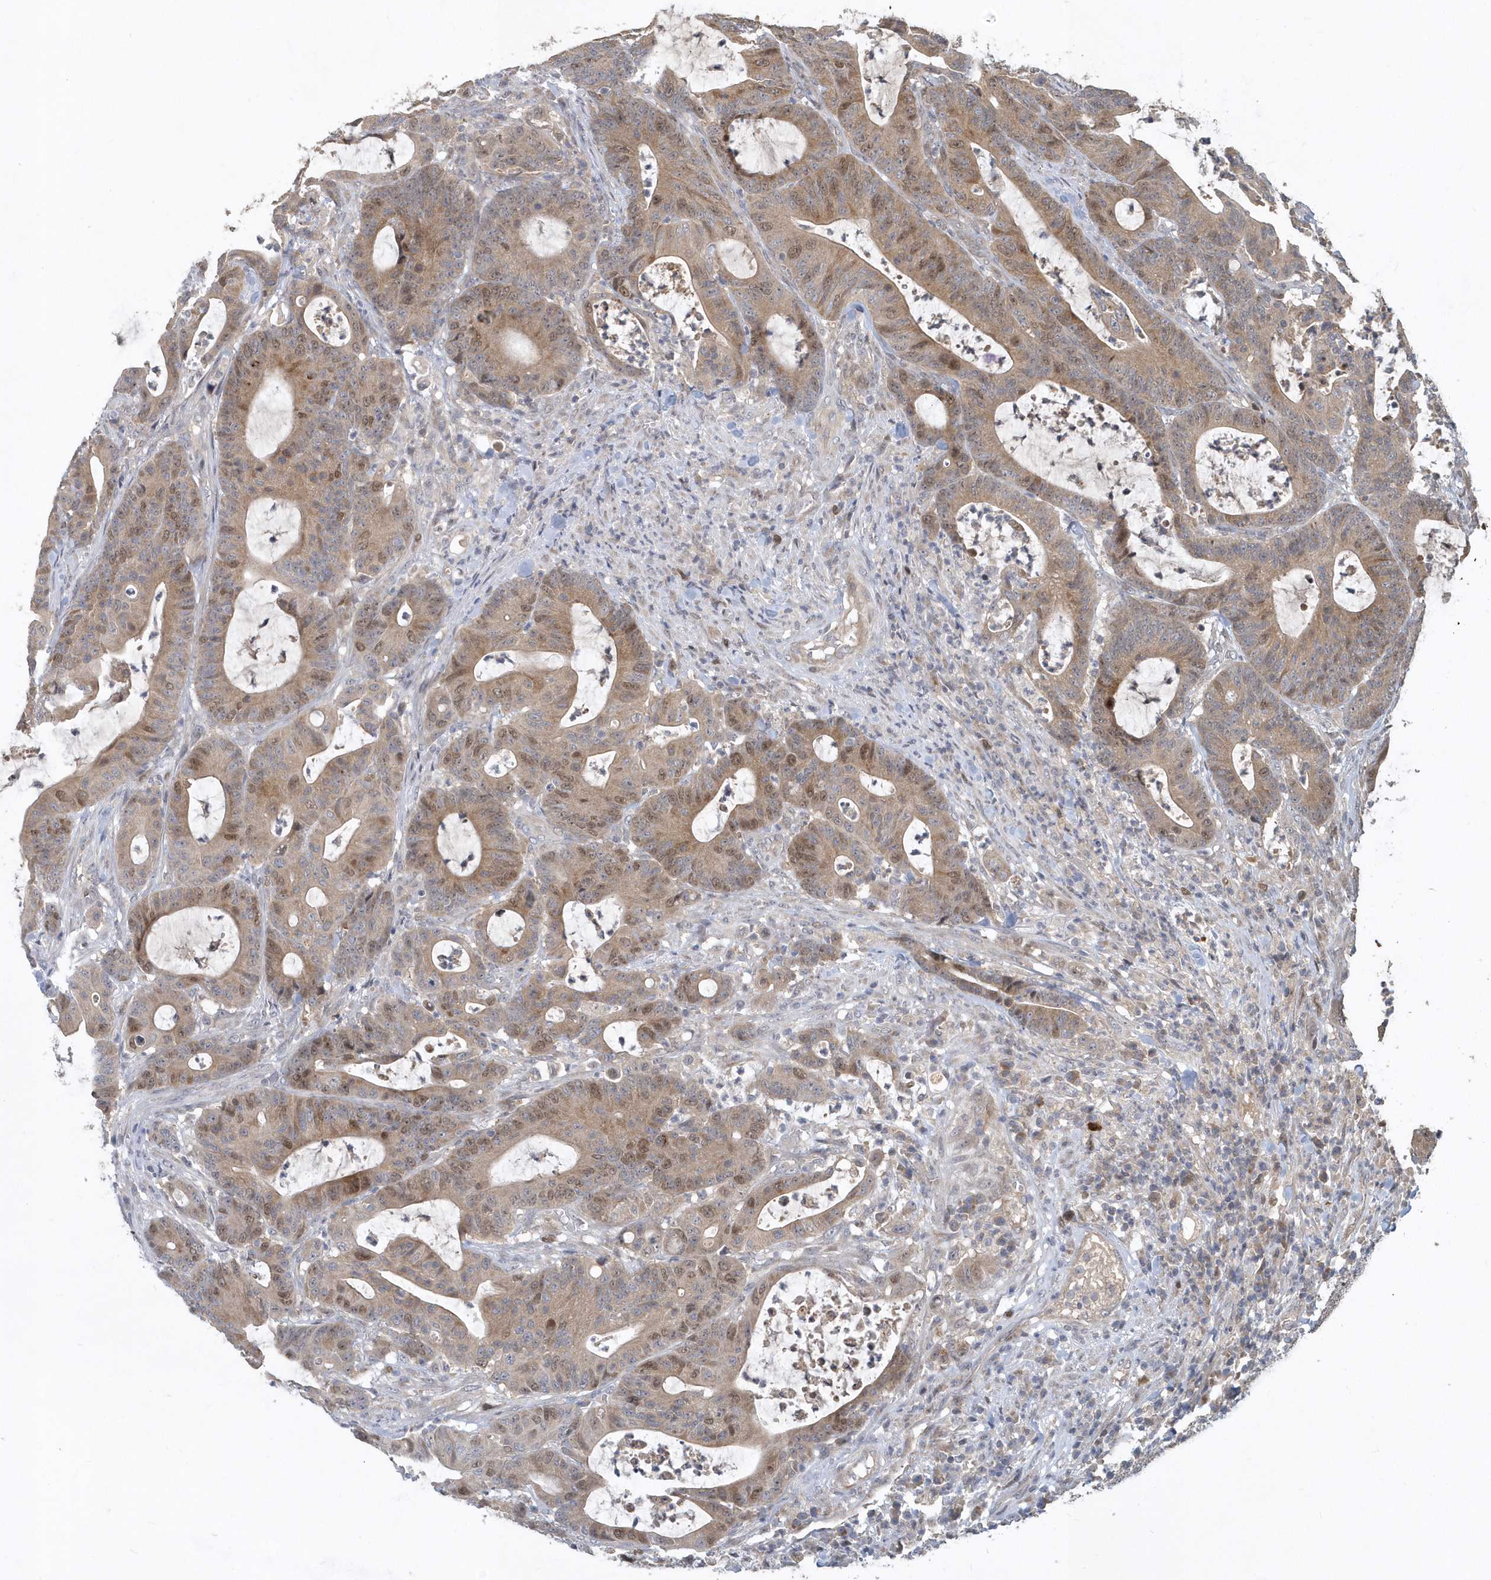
{"staining": {"intensity": "moderate", "quantity": ">75%", "location": "cytoplasmic/membranous,nuclear"}, "tissue": "colorectal cancer", "cell_type": "Tumor cells", "image_type": "cancer", "snomed": [{"axis": "morphology", "description": "Adenocarcinoma, NOS"}, {"axis": "topography", "description": "Colon"}], "caption": "Moderate cytoplasmic/membranous and nuclear expression for a protein is present in about >75% of tumor cells of colorectal adenocarcinoma using immunohistochemistry.", "gene": "TRAIP", "patient": {"sex": "female", "age": 84}}